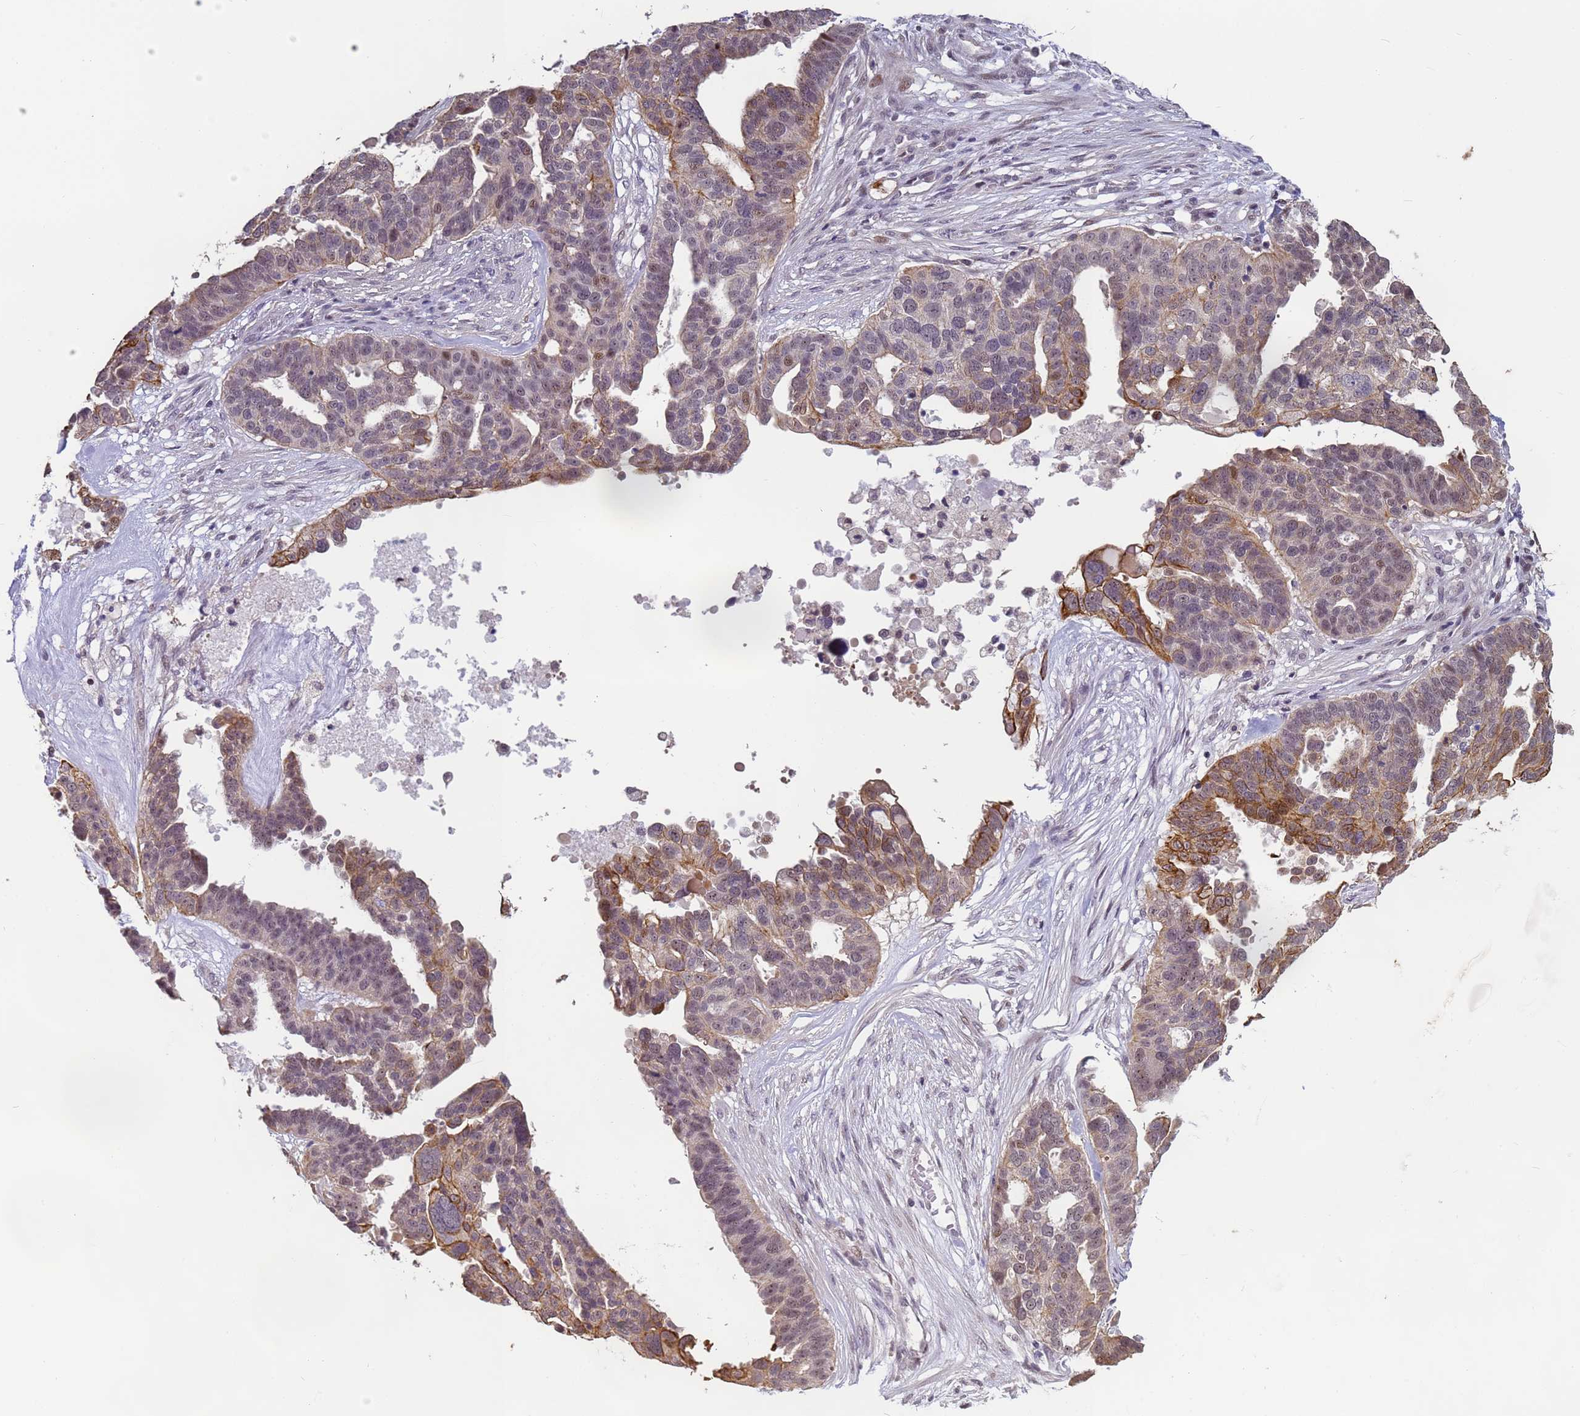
{"staining": {"intensity": "moderate", "quantity": "<25%", "location": "cytoplasmic/membranous,nuclear"}, "tissue": "ovarian cancer", "cell_type": "Tumor cells", "image_type": "cancer", "snomed": [{"axis": "morphology", "description": "Cystadenocarcinoma, serous, NOS"}, {"axis": "topography", "description": "Ovary"}], "caption": "A high-resolution micrograph shows immunohistochemistry (IHC) staining of ovarian serous cystadenocarcinoma, which exhibits moderate cytoplasmic/membranous and nuclear expression in approximately <25% of tumor cells. (DAB (3,3'-diaminobenzidine) IHC with brightfield microscopy, high magnification).", "gene": "VWA3A", "patient": {"sex": "female", "age": 59}}